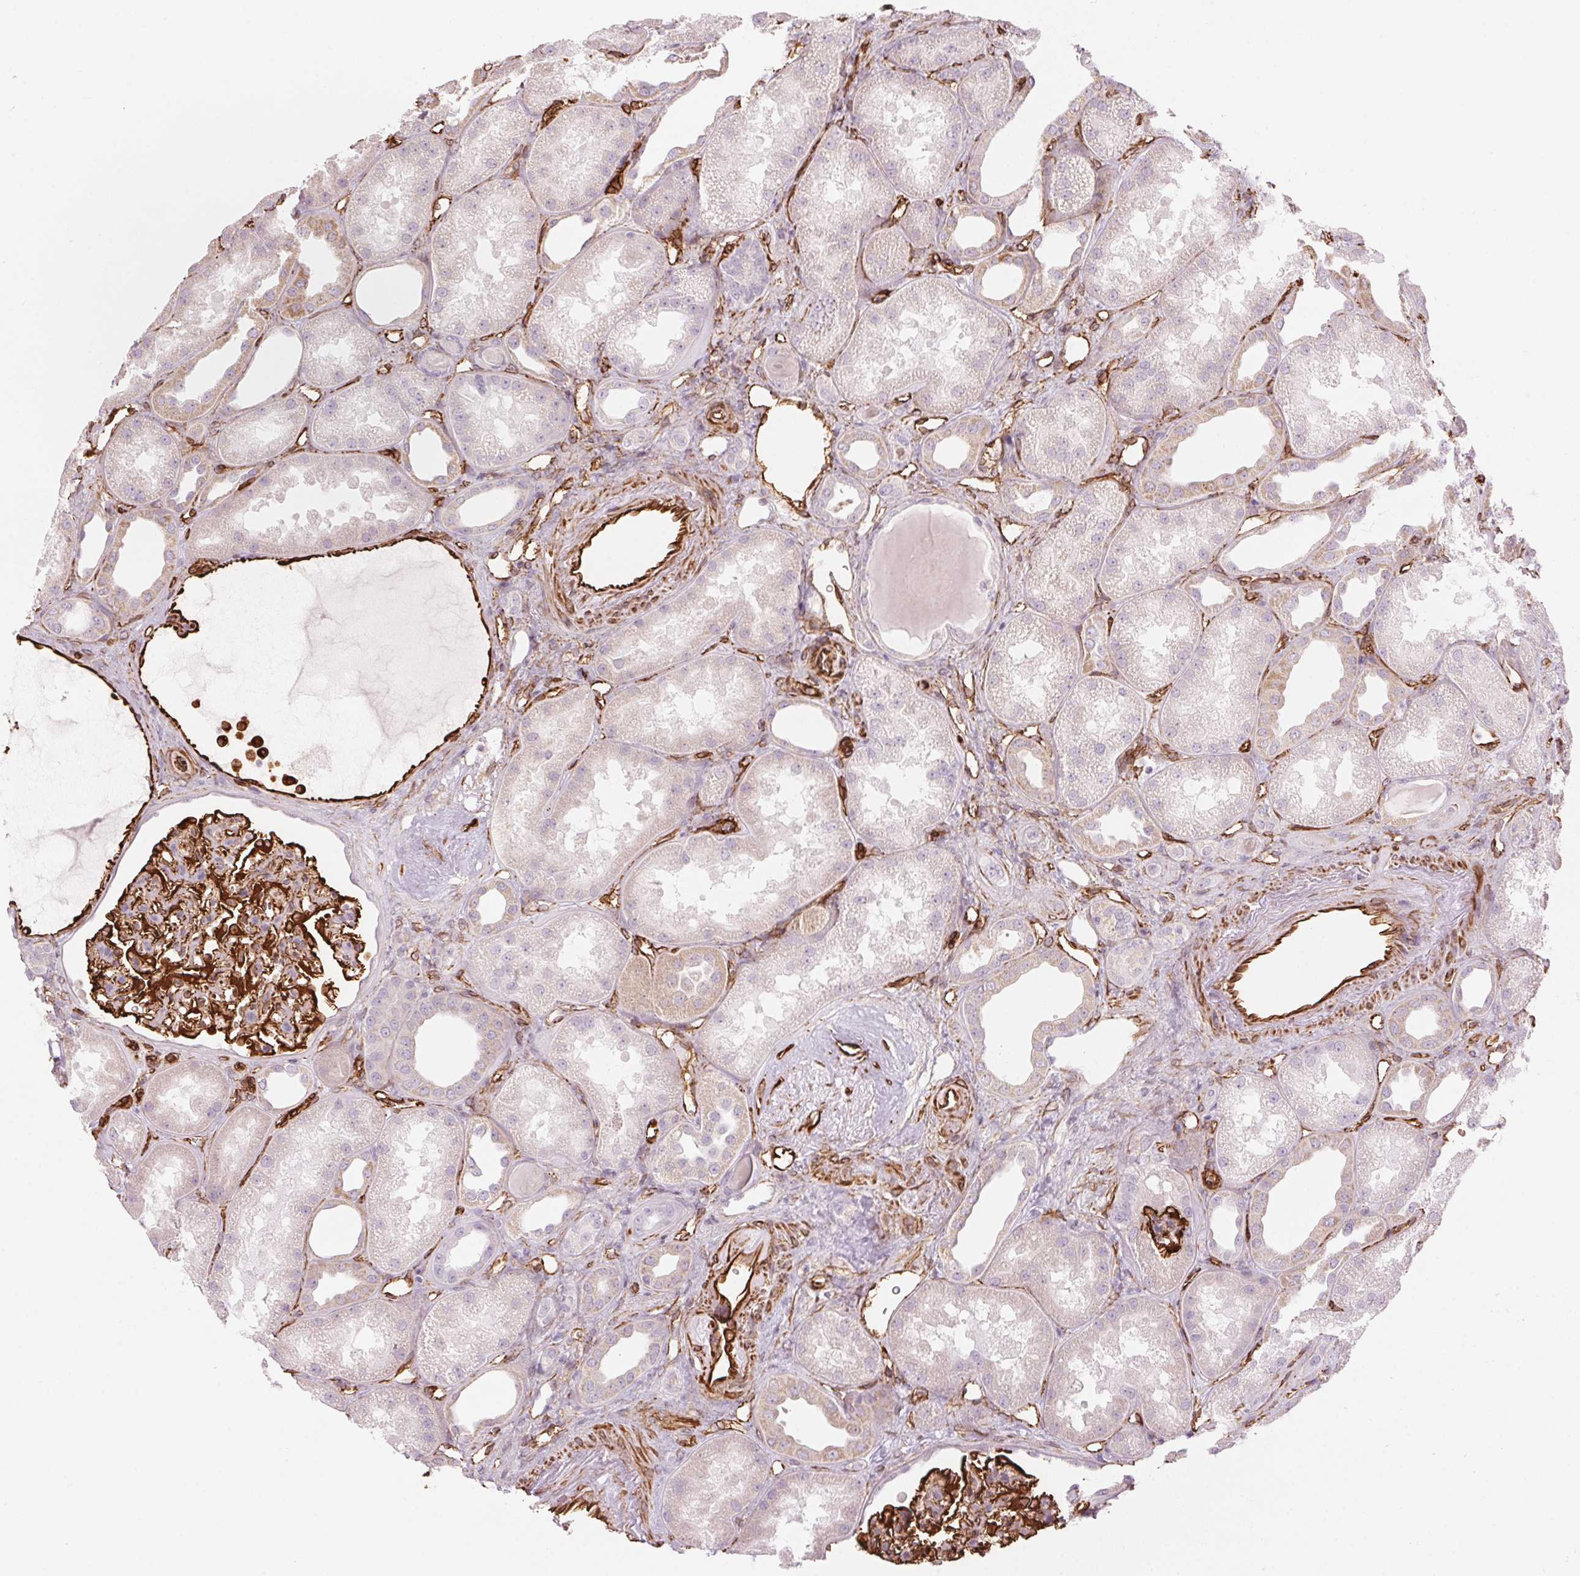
{"staining": {"intensity": "strong", "quantity": "25%-75%", "location": "cytoplasmic/membranous"}, "tissue": "kidney", "cell_type": "Cells in glomeruli", "image_type": "normal", "snomed": [{"axis": "morphology", "description": "Normal tissue, NOS"}, {"axis": "topography", "description": "Kidney"}], "caption": "Immunohistochemistry (IHC) micrograph of normal human kidney stained for a protein (brown), which shows high levels of strong cytoplasmic/membranous expression in about 25%-75% of cells in glomeruli.", "gene": "CLPS", "patient": {"sex": "male", "age": 61}}